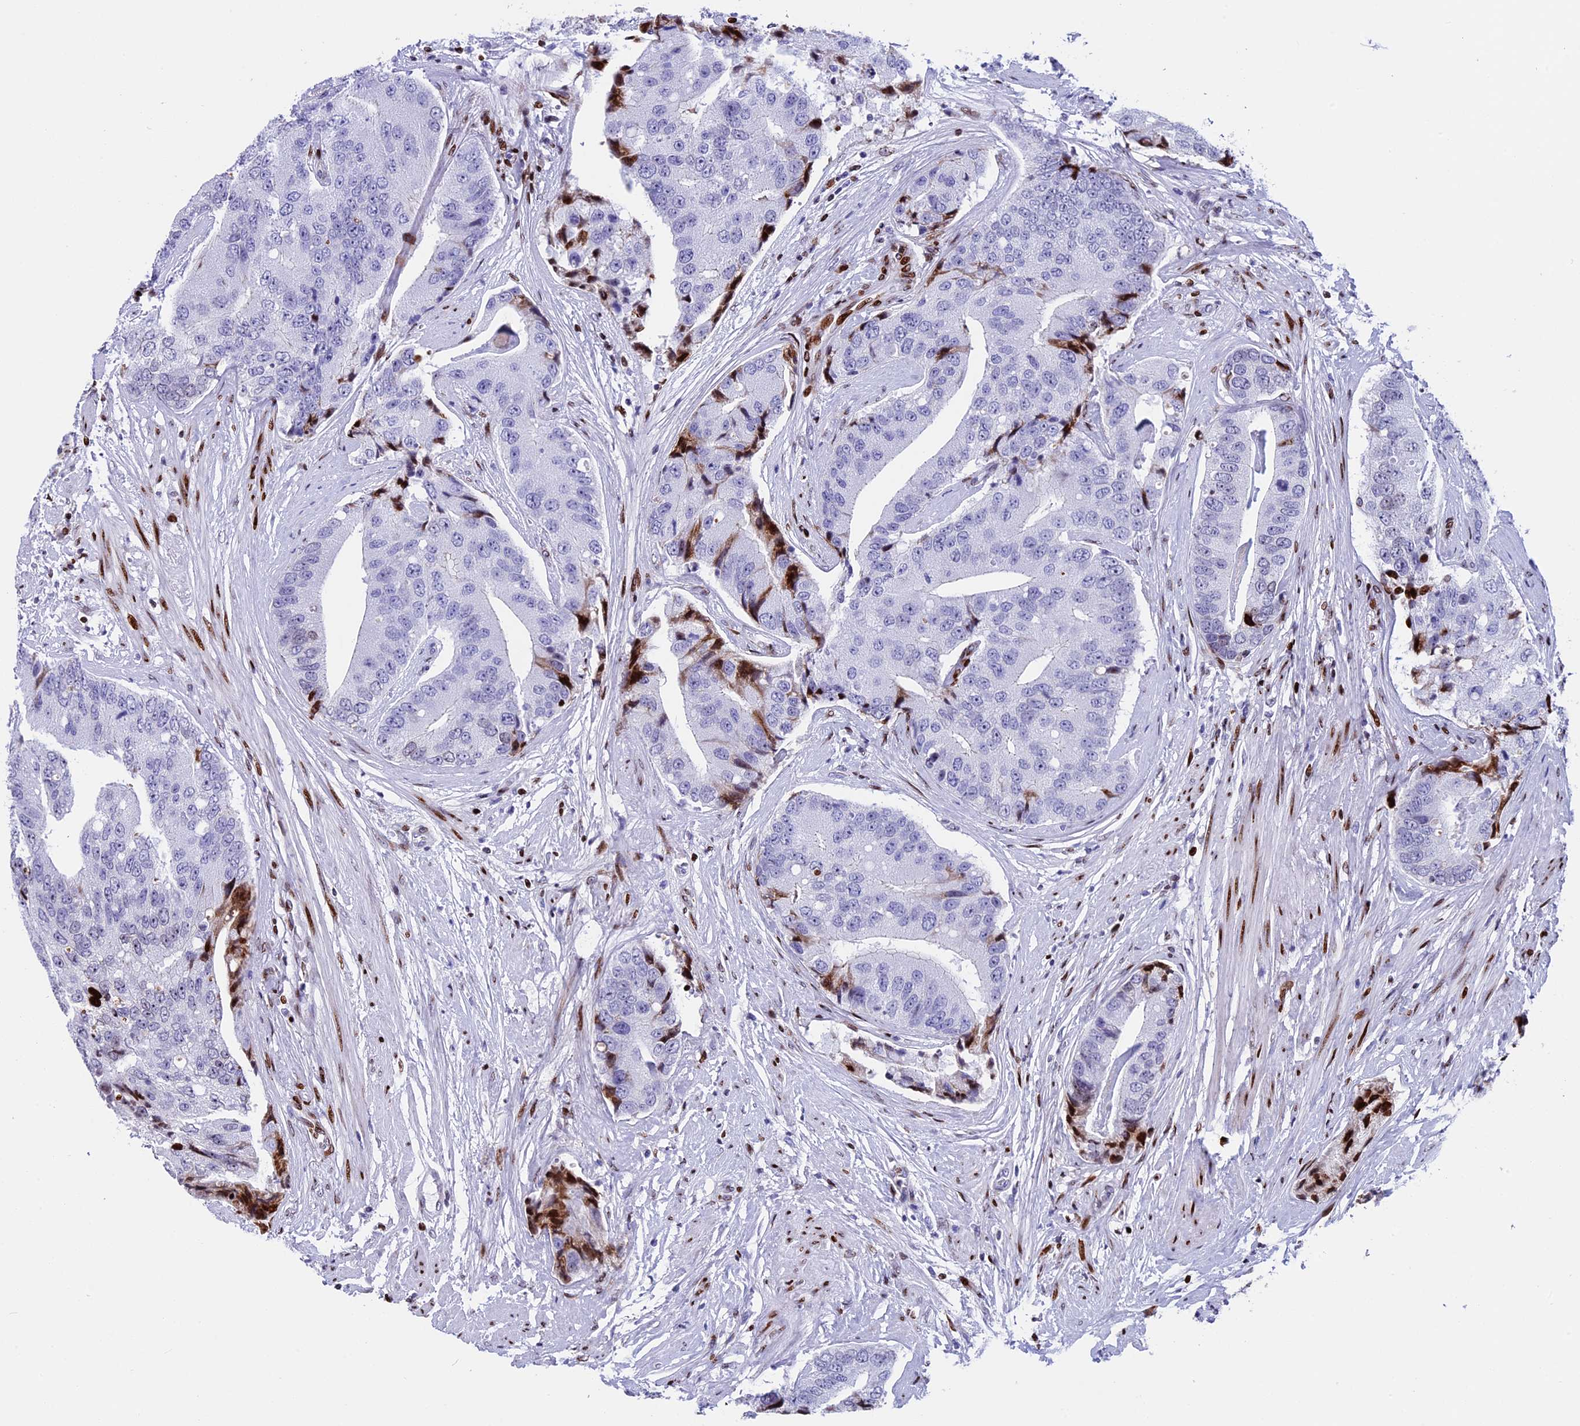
{"staining": {"intensity": "strong", "quantity": "<25%", "location": "cytoplasmic/membranous,nuclear"}, "tissue": "prostate cancer", "cell_type": "Tumor cells", "image_type": "cancer", "snomed": [{"axis": "morphology", "description": "Adenocarcinoma, High grade"}, {"axis": "topography", "description": "Prostate"}], "caption": "Immunohistochemical staining of human adenocarcinoma (high-grade) (prostate) reveals medium levels of strong cytoplasmic/membranous and nuclear protein expression in approximately <25% of tumor cells.", "gene": "BTBD3", "patient": {"sex": "male", "age": 70}}